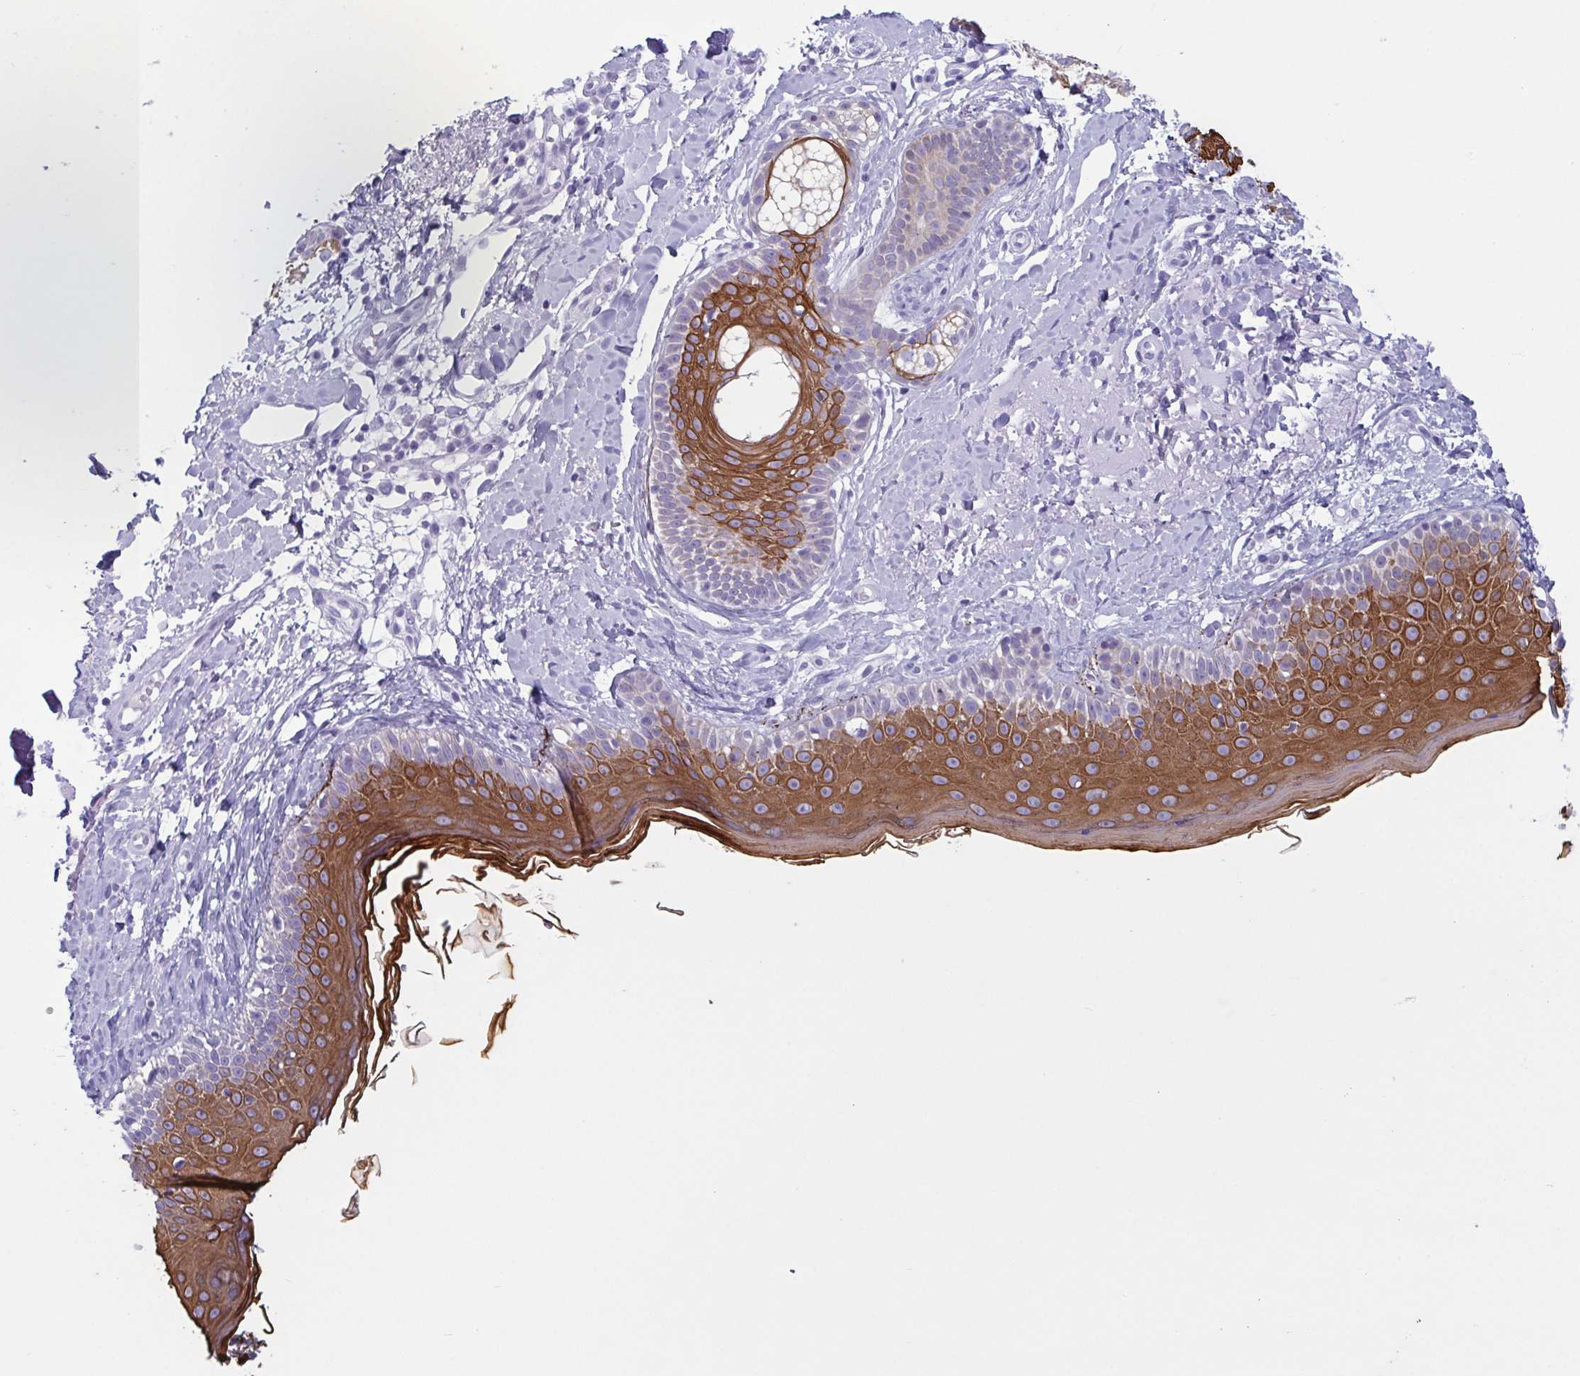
{"staining": {"intensity": "negative", "quantity": "none", "location": "none"}, "tissue": "skin", "cell_type": "Fibroblasts", "image_type": "normal", "snomed": [{"axis": "morphology", "description": "Normal tissue, NOS"}, {"axis": "topography", "description": "Skin"}], "caption": "The immunohistochemistry image has no significant positivity in fibroblasts of skin.", "gene": "KRT10", "patient": {"sex": "male", "age": 73}}